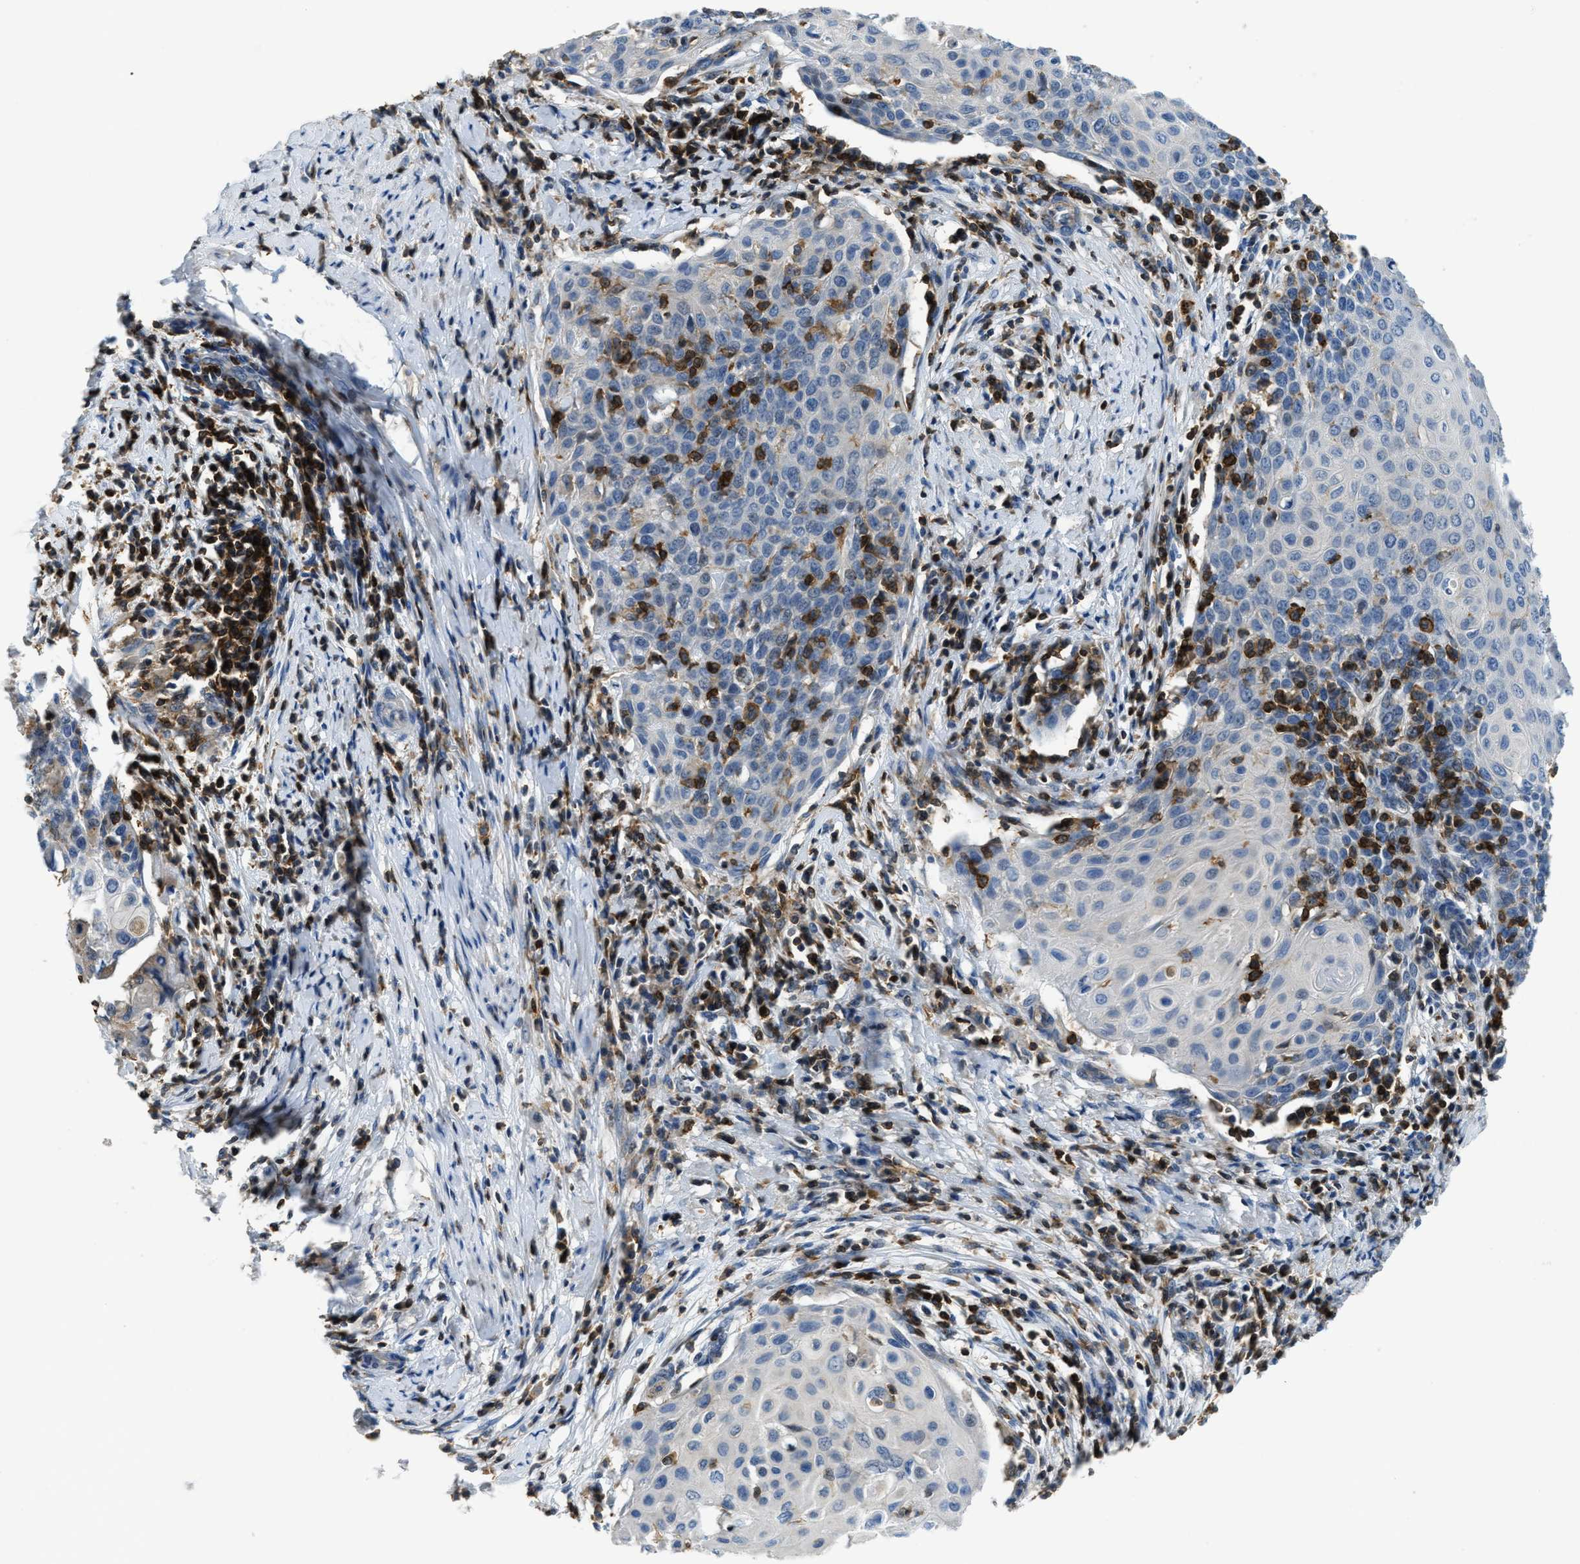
{"staining": {"intensity": "negative", "quantity": "none", "location": "none"}, "tissue": "cervical cancer", "cell_type": "Tumor cells", "image_type": "cancer", "snomed": [{"axis": "morphology", "description": "Squamous cell carcinoma, NOS"}, {"axis": "topography", "description": "Cervix"}], "caption": "This is an IHC micrograph of cervical cancer. There is no positivity in tumor cells.", "gene": "MYO1G", "patient": {"sex": "female", "age": 39}}